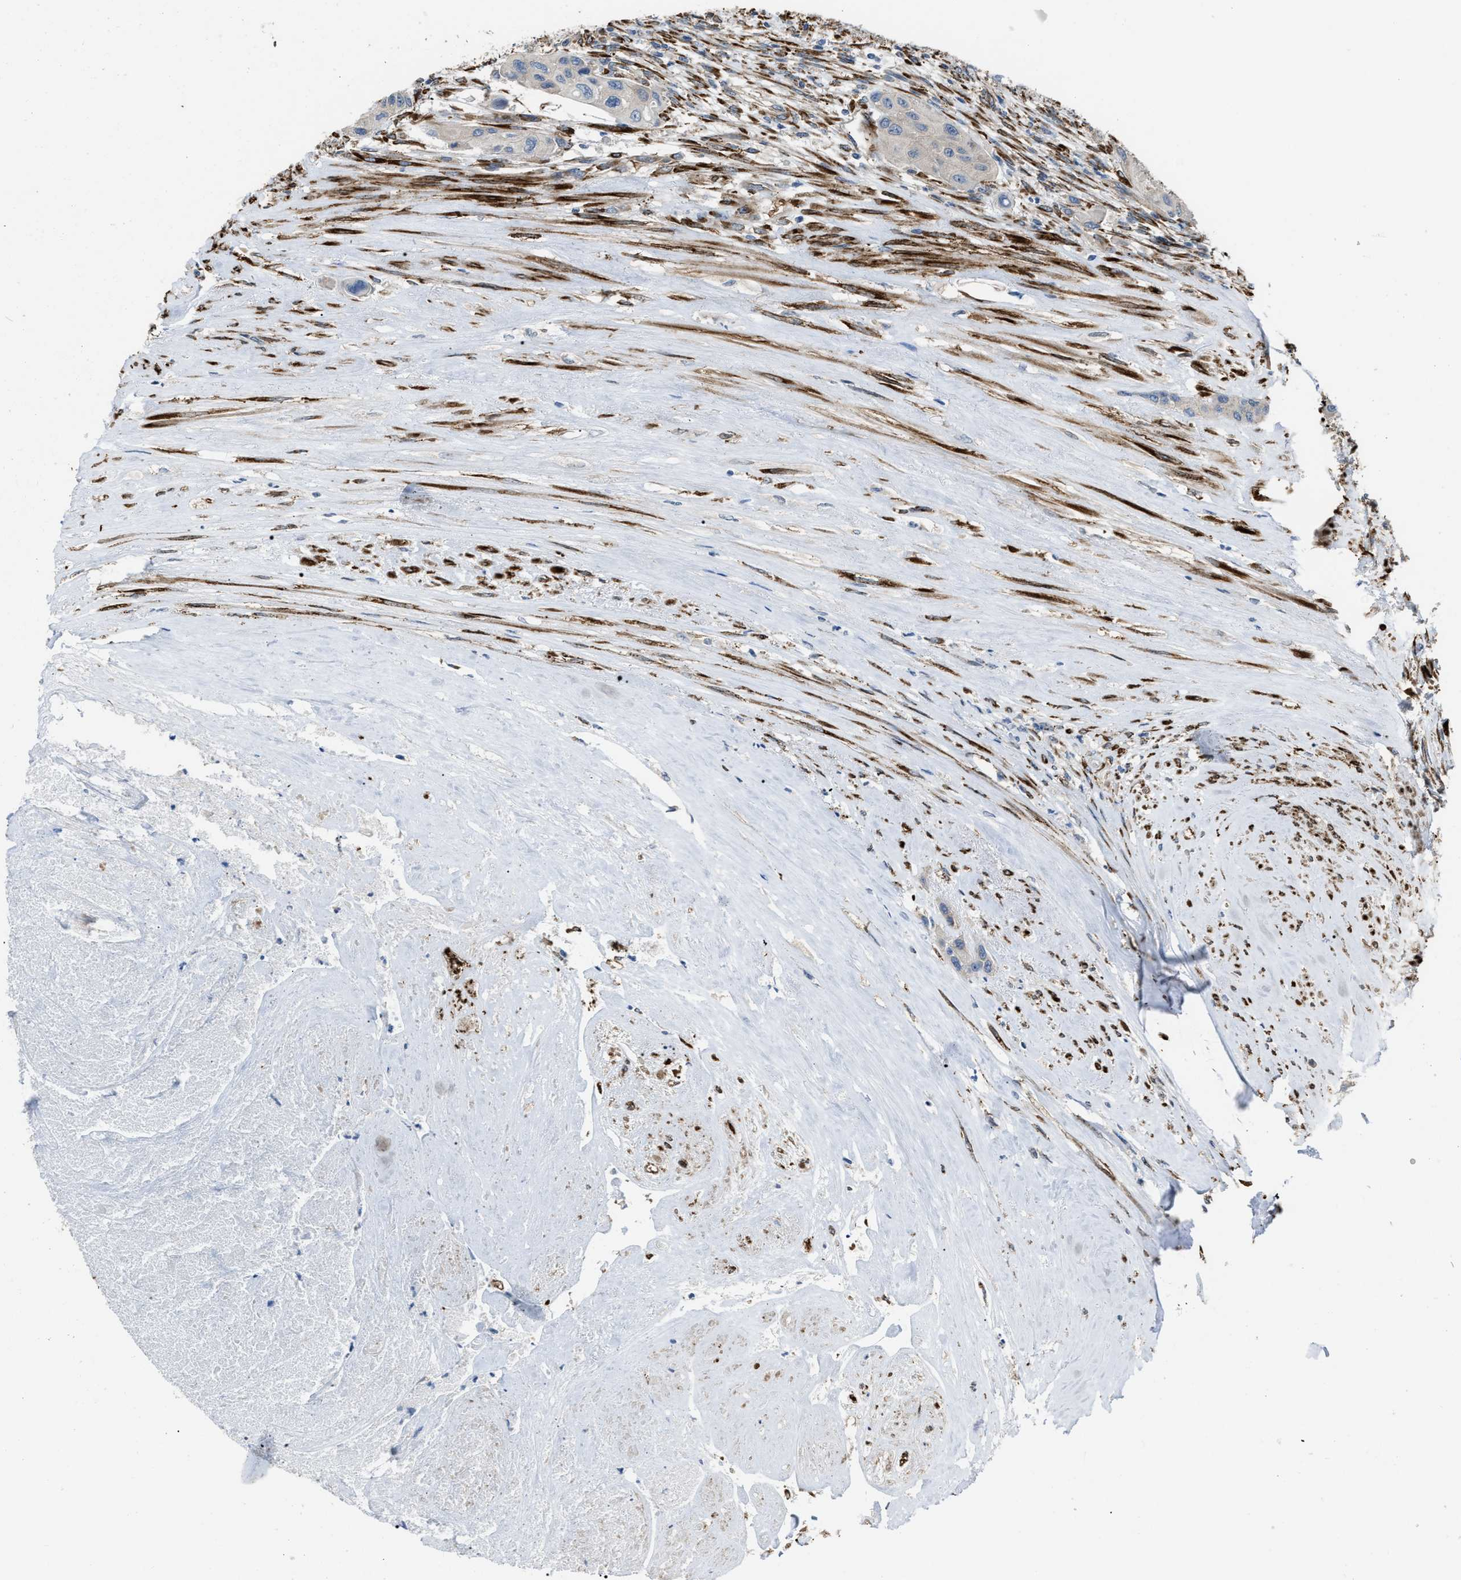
{"staining": {"intensity": "moderate", "quantity": "<25%", "location": "cytoplasmic/membranous"}, "tissue": "urothelial cancer", "cell_type": "Tumor cells", "image_type": "cancer", "snomed": [{"axis": "morphology", "description": "Urothelial carcinoma, High grade"}, {"axis": "topography", "description": "Urinary bladder"}], "caption": "DAB (3,3'-diaminobenzidine) immunohistochemical staining of urothelial cancer displays moderate cytoplasmic/membranous protein staining in about <25% of tumor cells.", "gene": "SELENOM", "patient": {"sex": "female", "age": 56}}